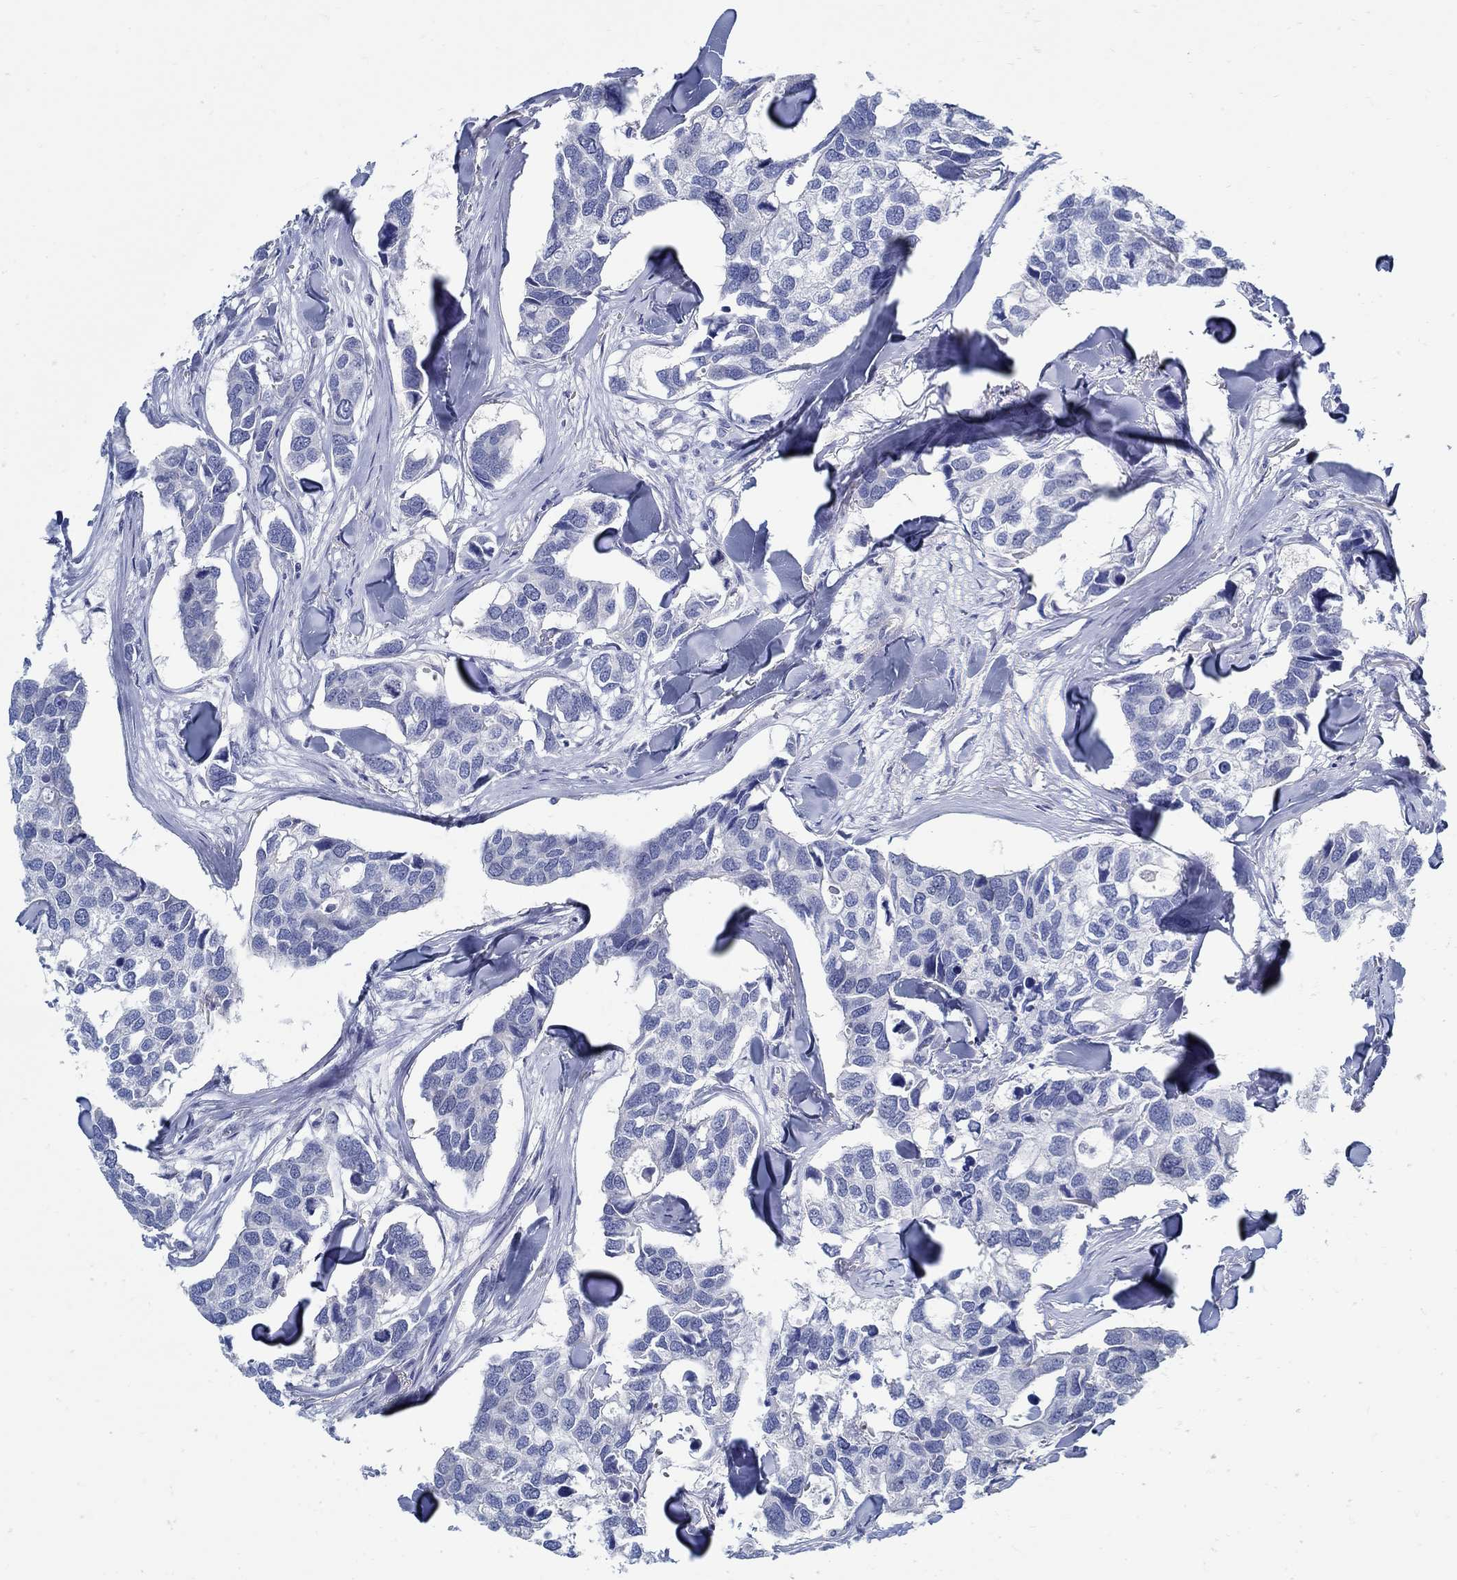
{"staining": {"intensity": "negative", "quantity": "none", "location": "none"}, "tissue": "breast cancer", "cell_type": "Tumor cells", "image_type": "cancer", "snomed": [{"axis": "morphology", "description": "Duct carcinoma"}, {"axis": "topography", "description": "Breast"}], "caption": "A photomicrograph of human invasive ductal carcinoma (breast) is negative for staining in tumor cells.", "gene": "C15orf39", "patient": {"sex": "female", "age": 83}}